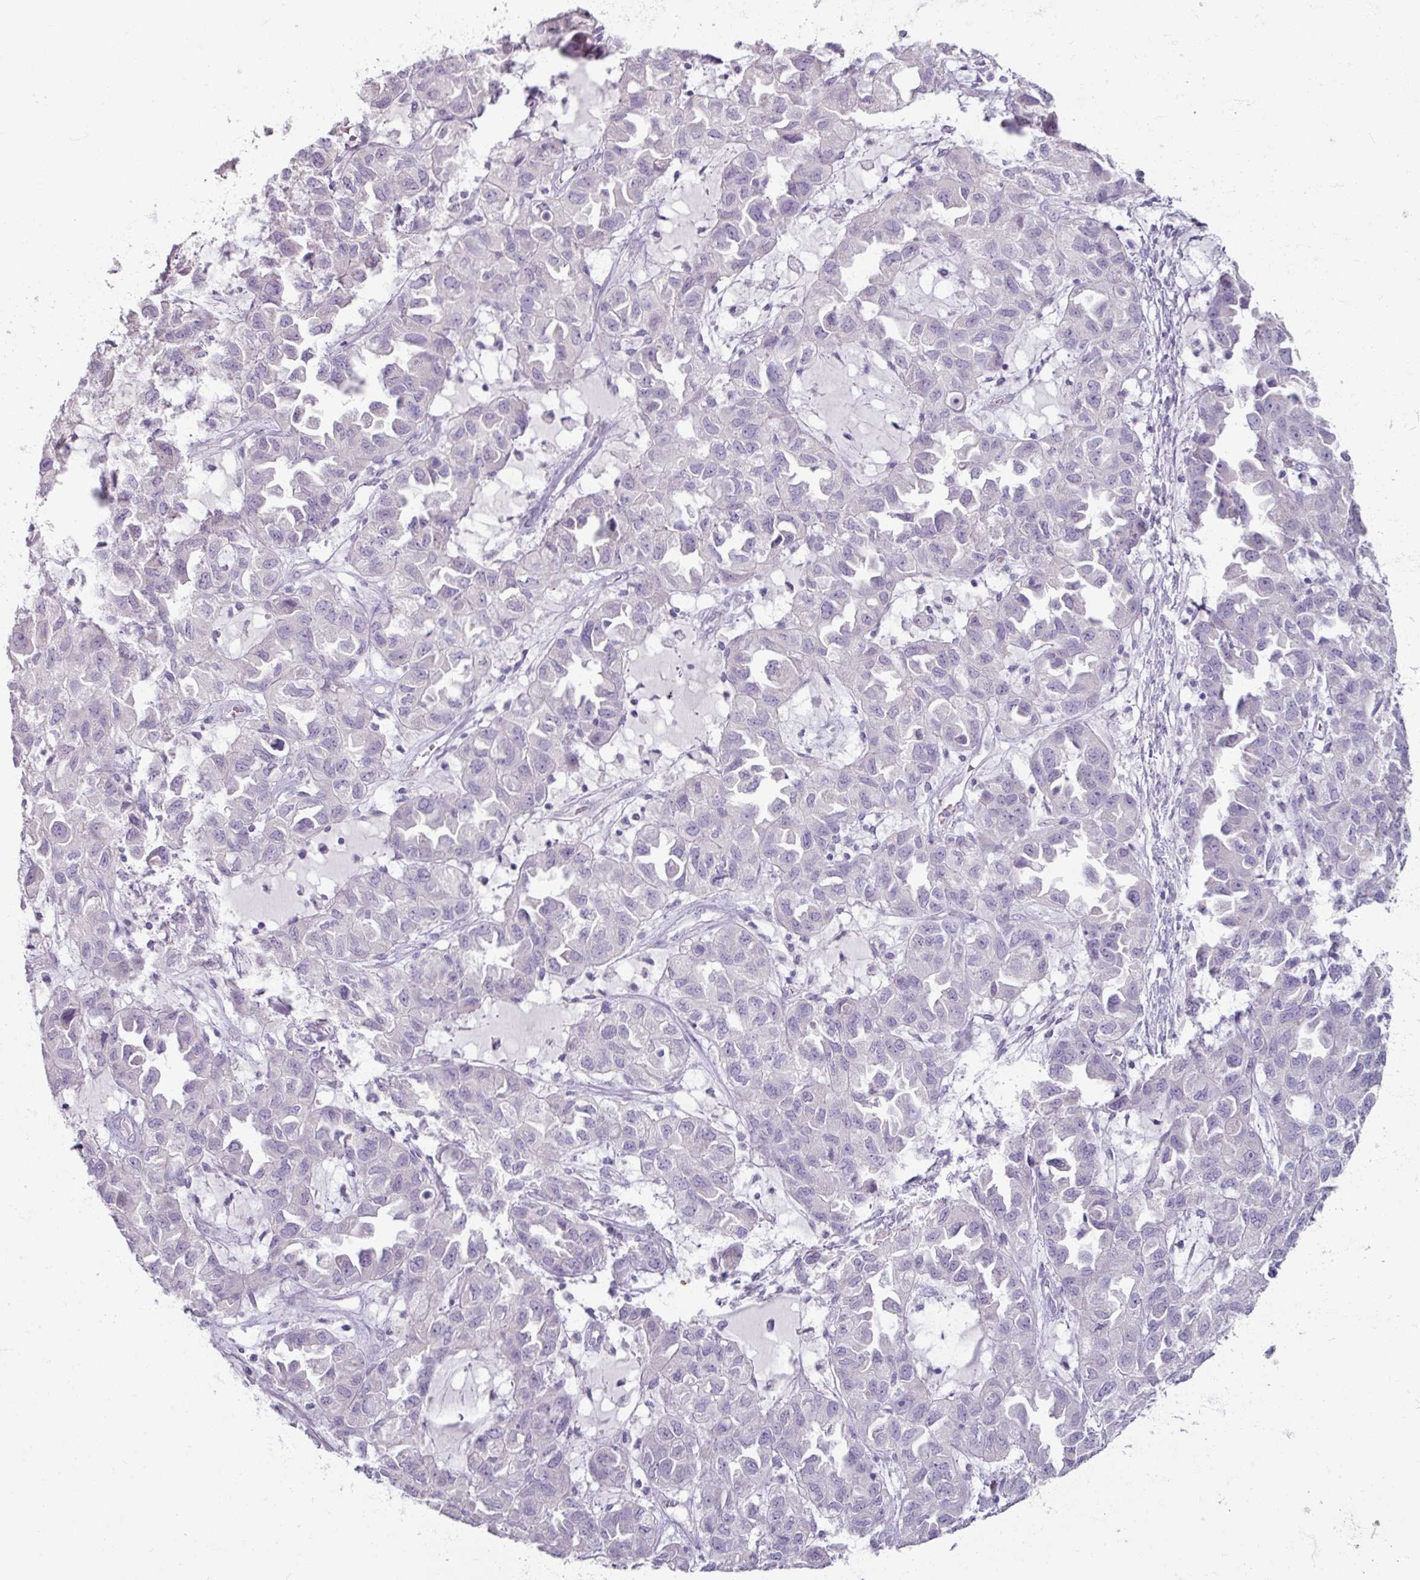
{"staining": {"intensity": "negative", "quantity": "none", "location": "none"}, "tissue": "ovarian cancer", "cell_type": "Tumor cells", "image_type": "cancer", "snomed": [{"axis": "morphology", "description": "Cystadenocarcinoma, serous, NOS"}, {"axis": "topography", "description": "Ovary"}], "caption": "IHC histopathology image of human ovarian cancer (serous cystadenocarcinoma) stained for a protein (brown), which displays no expression in tumor cells. The staining is performed using DAB (3,3'-diaminobenzidine) brown chromogen with nuclei counter-stained in using hematoxylin.", "gene": "TG", "patient": {"sex": "female", "age": 84}}